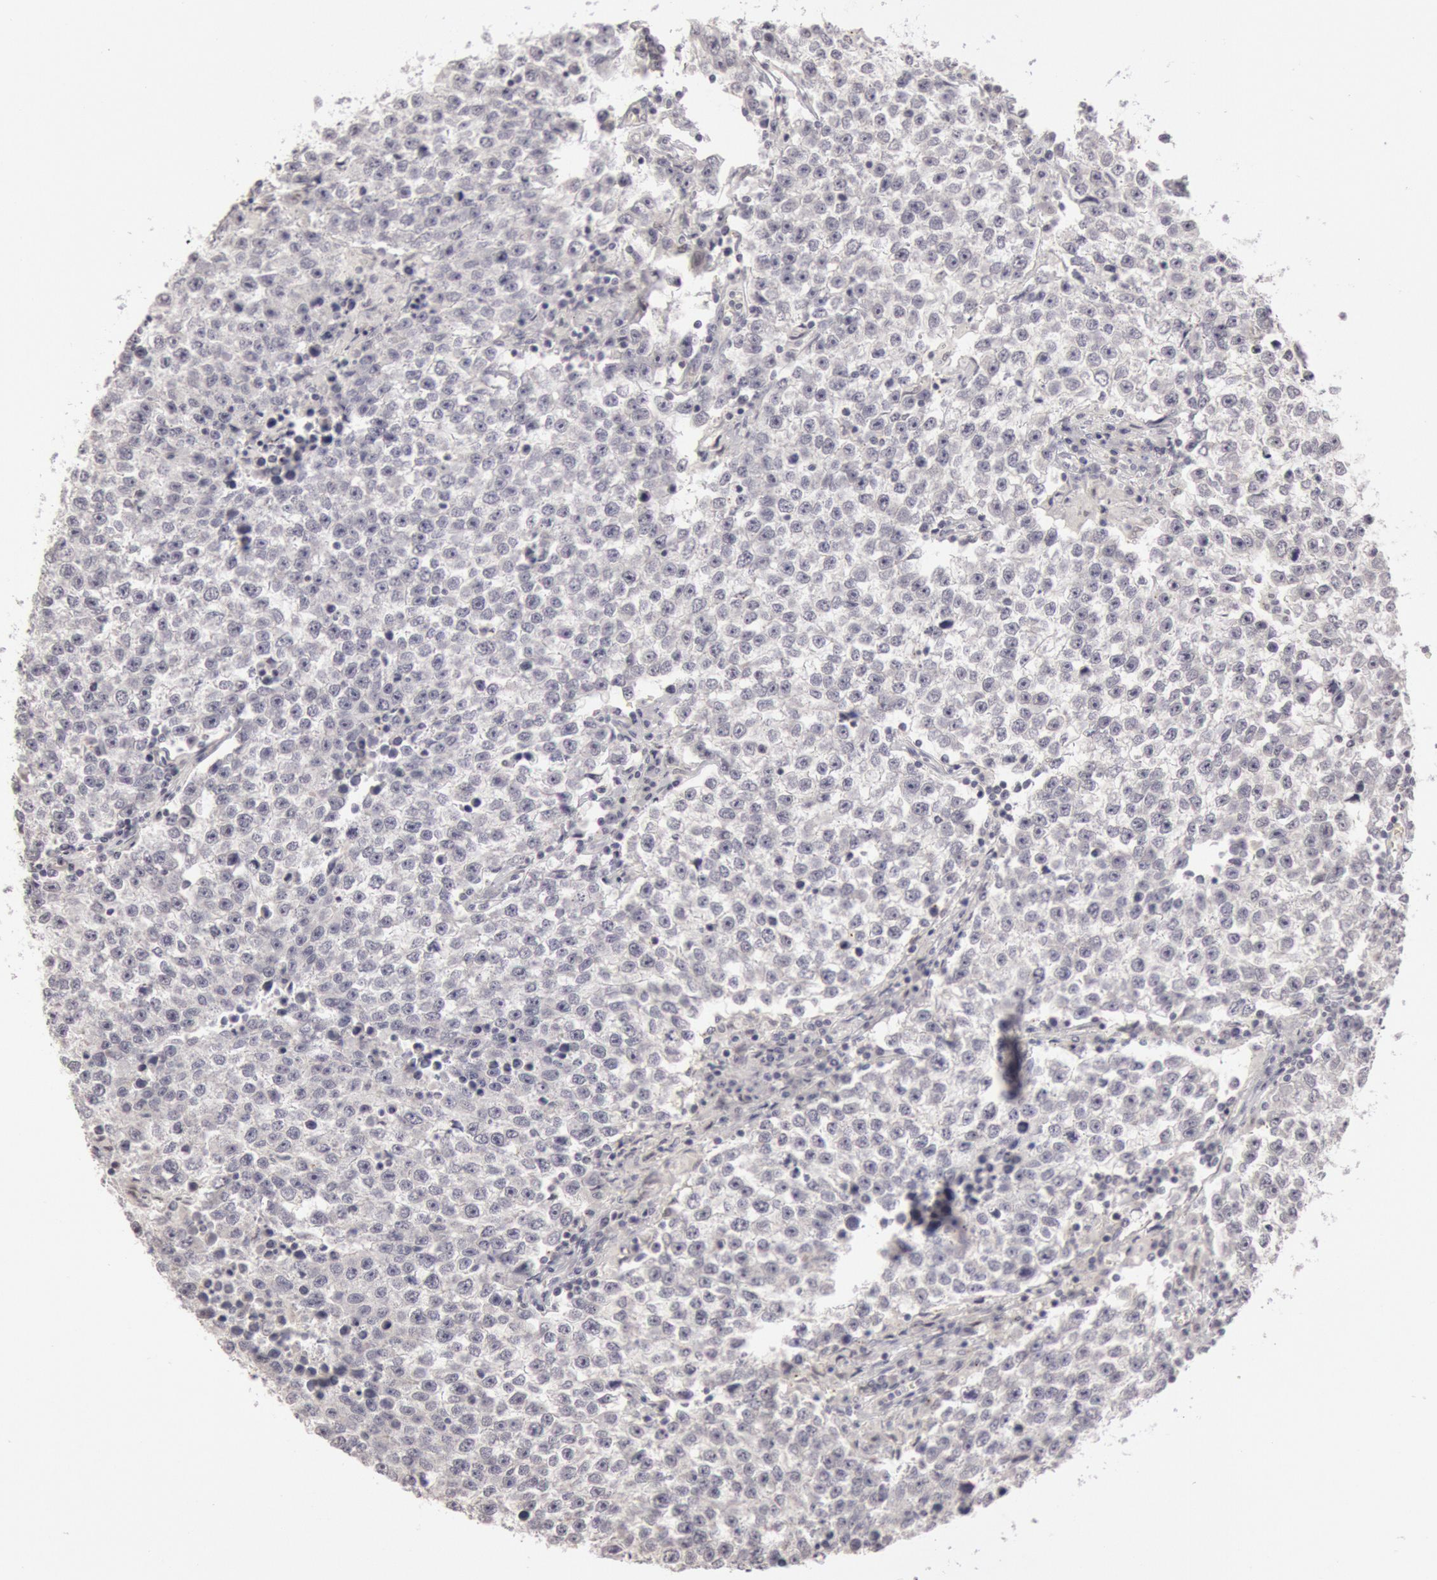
{"staining": {"intensity": "negative", "quantity": "none", "location": "none"}, "tissue": "testis cancer", "cell_type": "Tumor cells", "image_type": "cancer", "snomed": [{"axis": "morphology", "description": "Seminoma, NOS"}, {"axis": "topography", "description": "Testis"}], "caption": "Tumor cells show no significant expression in testis seminoma. (Stains: DAB immunohistochemistry (IHC) with hematoxylin counter stain, Microscopy: brightfield microscopy at high magnification).", "gene": "RIMBP3C", "patient": {"sex": "male", "age": 36}}